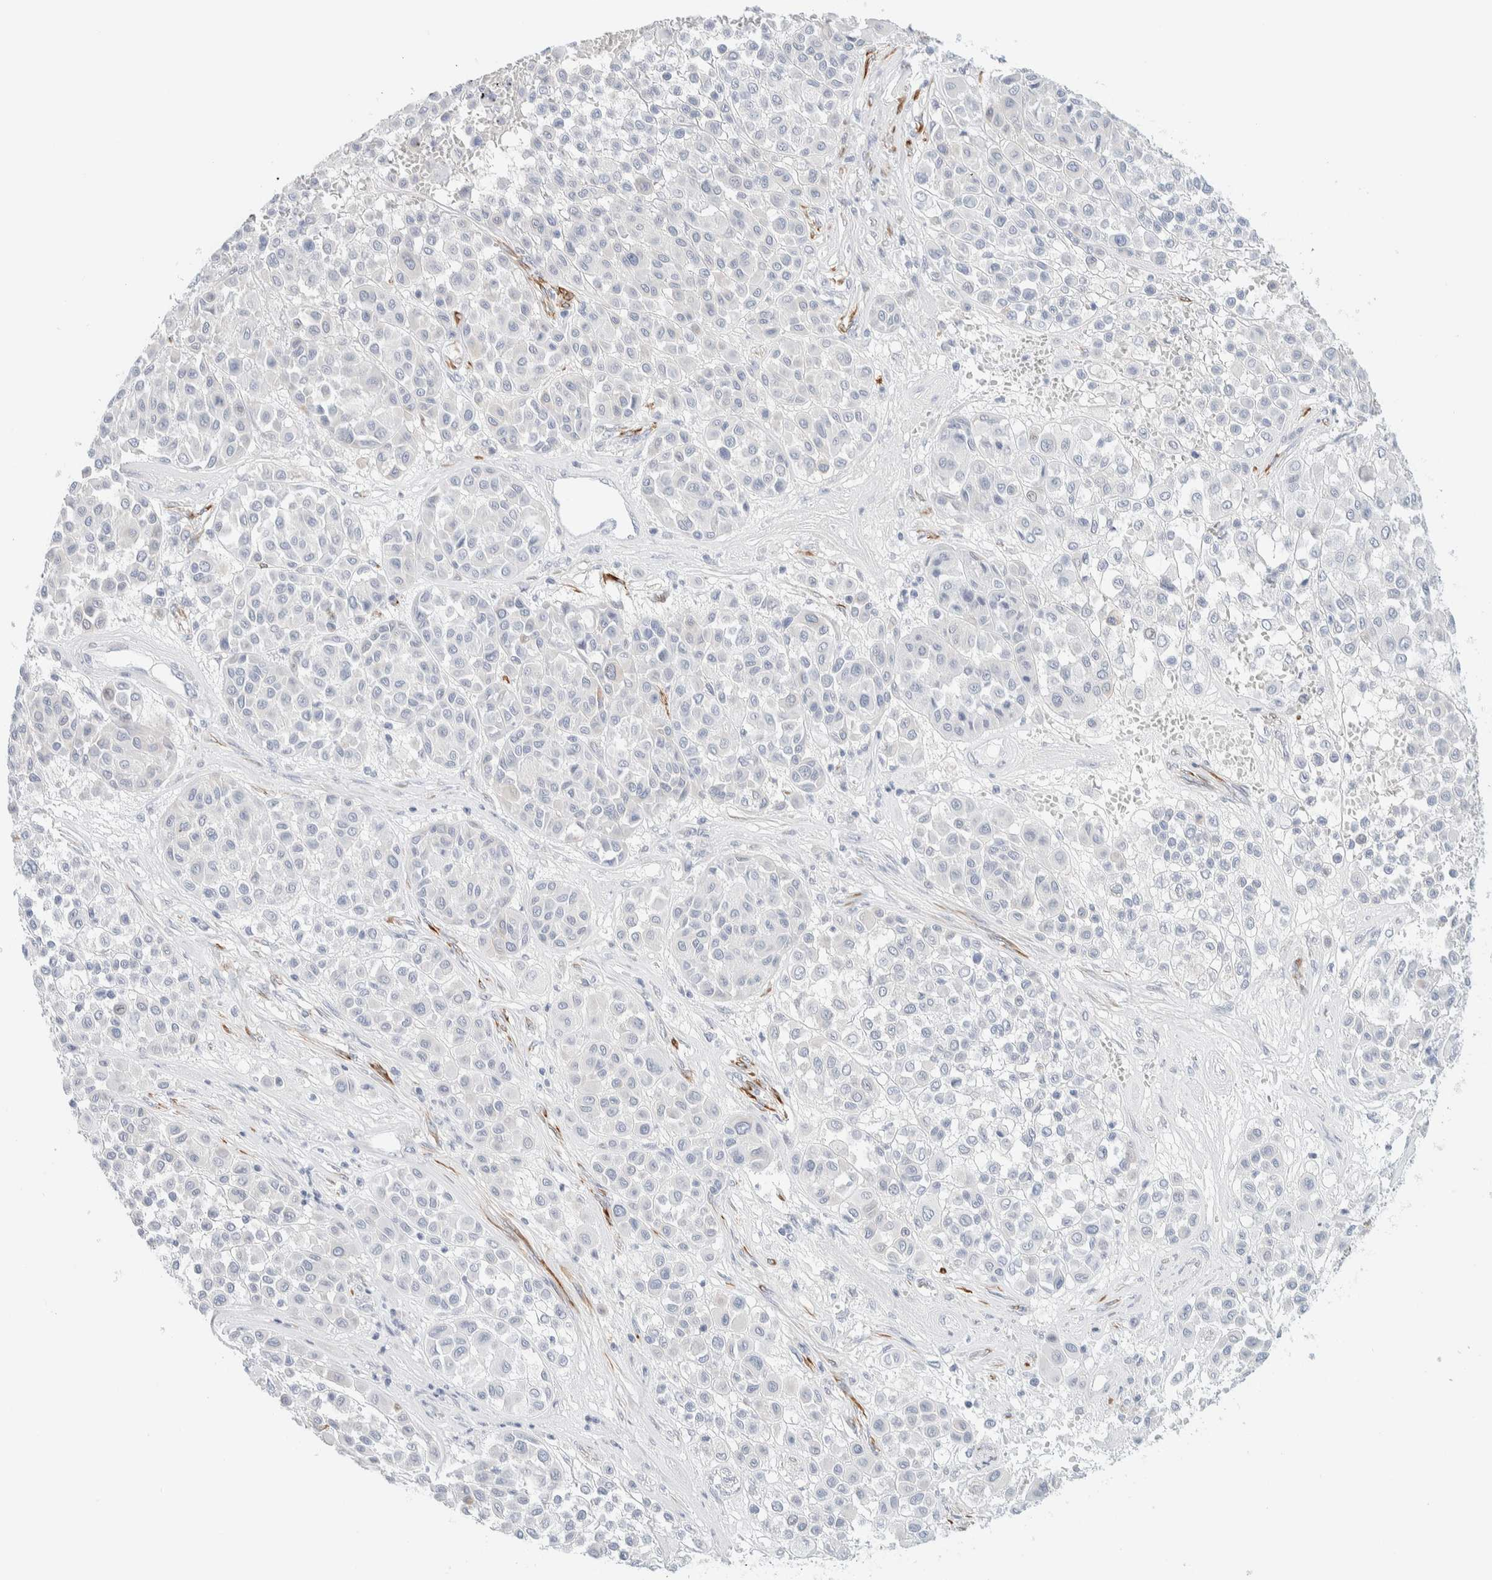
{"staining": {"intensity": "negative", "quantity": "none", "location": "none"}, "tissue": "melanoma", "cell_type": "Tumor cells", "image_type": "cancer", "snomed": [{"axis": "morphology", "description": "Malignant melanoma, Metastatic site"}, {"axis": "topography", "description": "Soft tissue"}], "caption": "Immunohistochemistry (IHC) histopathology image of malignant melanoma (metastatic site) stained for a protein (brown), which displays no expression in tumor cells.", "gene": "ATCAY", "patient": {"sex": "male", "age": 41}}